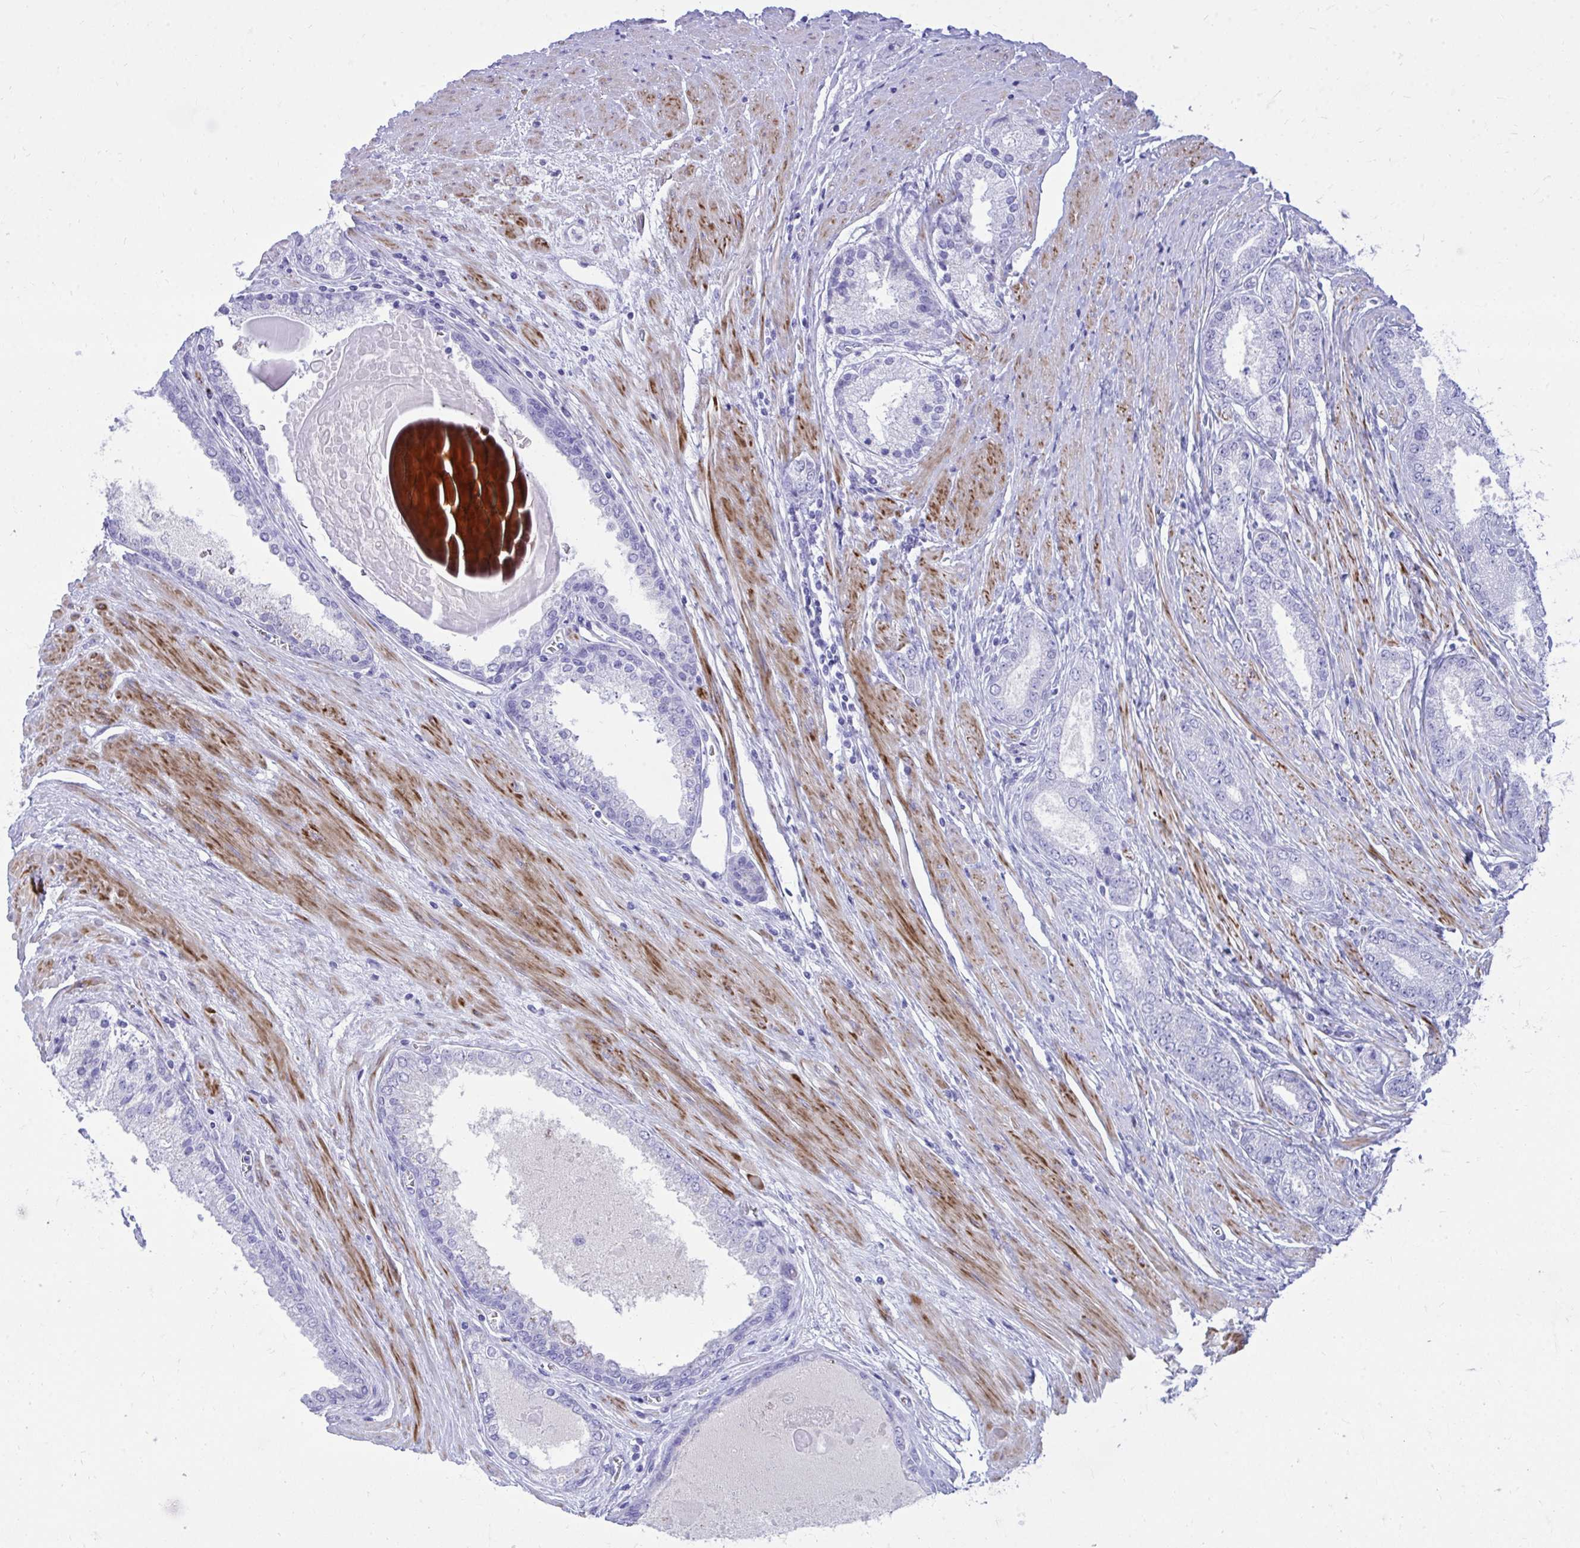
{"staining": {"intensity": "negative", "quantity": "none", "location": "none"}, "tissue": "prostate cancer", "cell_type": "Tumor cells", "image_type": "cancer", "snomed": [{"axis": "morphology", "description": "Adenocarcinoma, High grade"}, {"axis": "topography", "description": "Prostate"}], "caption": "This micrograph is of prostate high-grade adenocarcinoma stained with immunohistochemistry (IHC) to label a protein in brown with the nuclei are counter-stained blue. There is no staining in tumor cells. The staining is performed using DAB brown chromogen with nuclei counter-stained in using hematoxylin.", "gene": "ANKDD1B", "patient": {"sex": "male", "age": 67}}